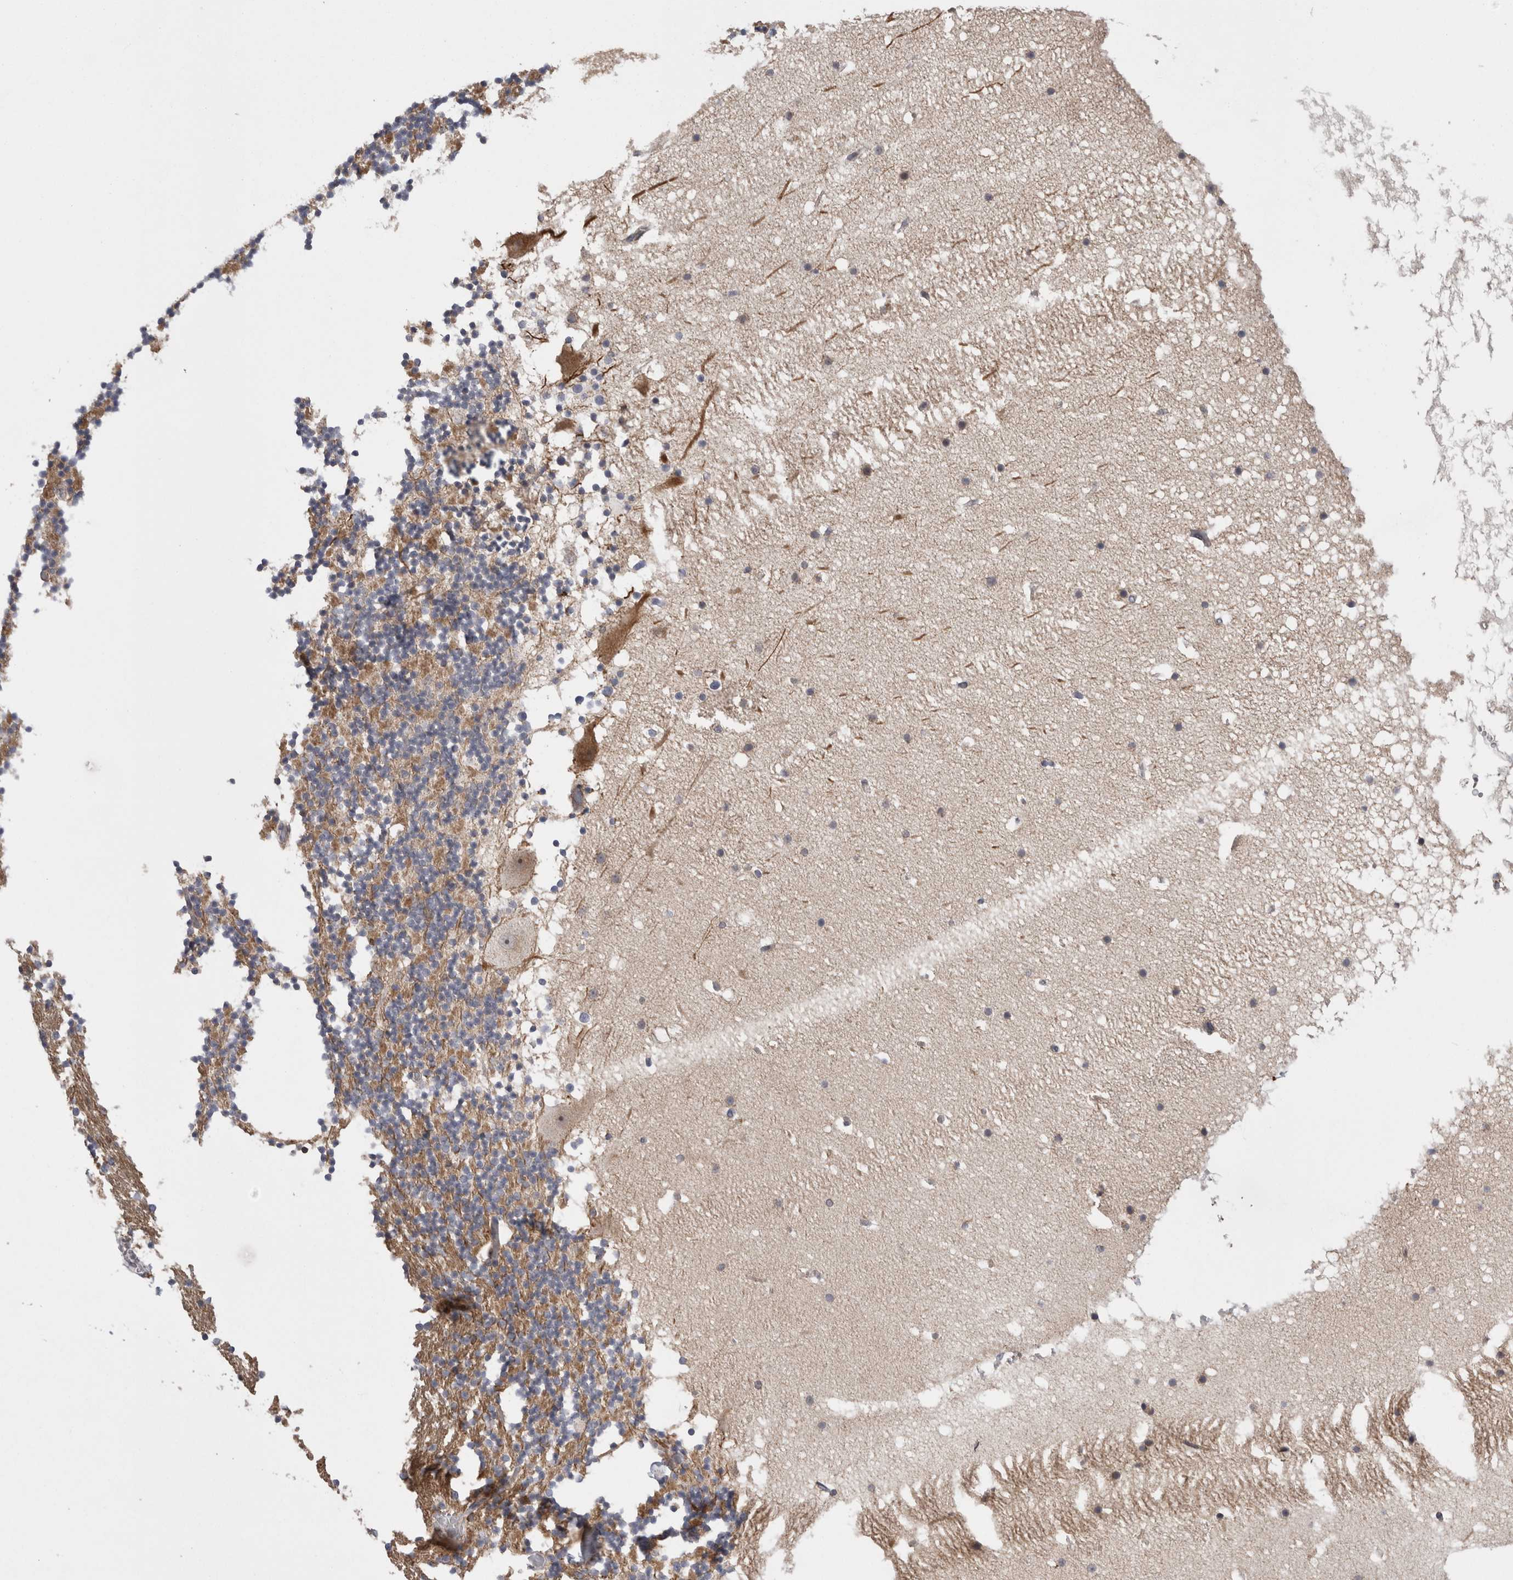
{"staining": {"intensity": "moderate", "quantity": "<25%", "location": "cytoplasmic/membranous"}, "tissue": "cerebellum", "cell_type": "Cells in granular layer", "image_type": "normal", "snomed": [{"axis": "morphology", "description": "Normal tissue, NOS"}, {"axis": "topography", "description": "Cerebellum"}], "caption": "Protein analysis of benign cerebellum displays moderate cytoplasmic/membranous positivity in about <25% of cells in granular layer. Nuclei are stained in blue.", "gene": "DARS2", "patient": {"sex": "male", "age": 57}}